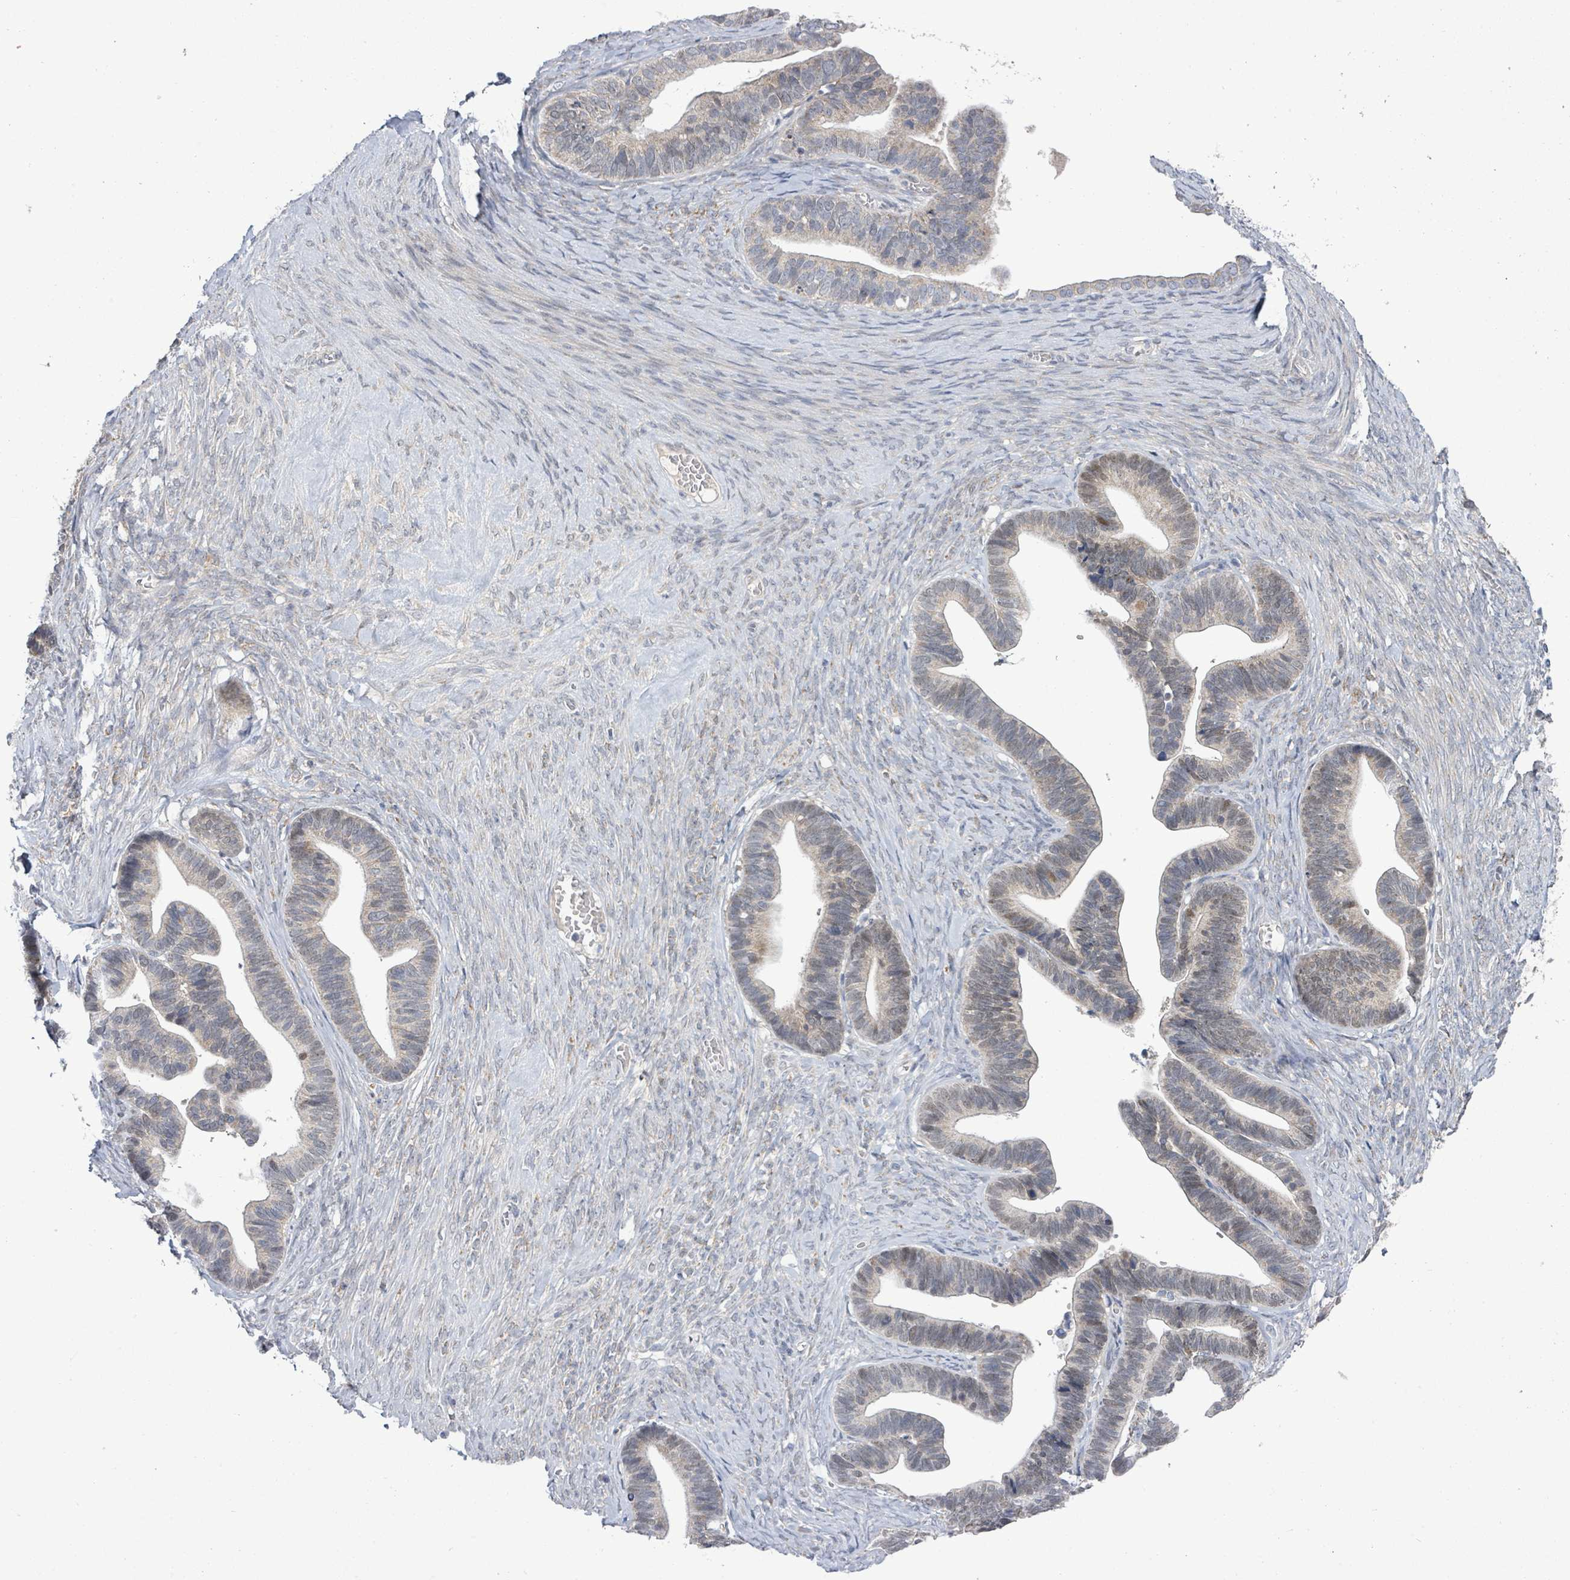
{"staining": {"intensity": "weak", "quantity": "25%-75%", "location": "cytoplasmic/membranous,nuclear"}, "tissue": "ovarian cancer", "cell_type": "Tumor cells", "image_type": "cancer", "snomed": [{"axis": "morphology", "description": "Cystadenocarcinoma, serous, NOS"}, {"axis": "topography", "description": "Ovary"}], "caption": "A high-resolution histopathology image shows IHC staining of ovarian serous cystadenocarcinoma, which shows weak cytoplasmic/membranous and nuclear positivity in approximately 25%-75% of tumor cells.", "gene": "ZFPM1", "patient": {"sex": "female", "age": 56}}